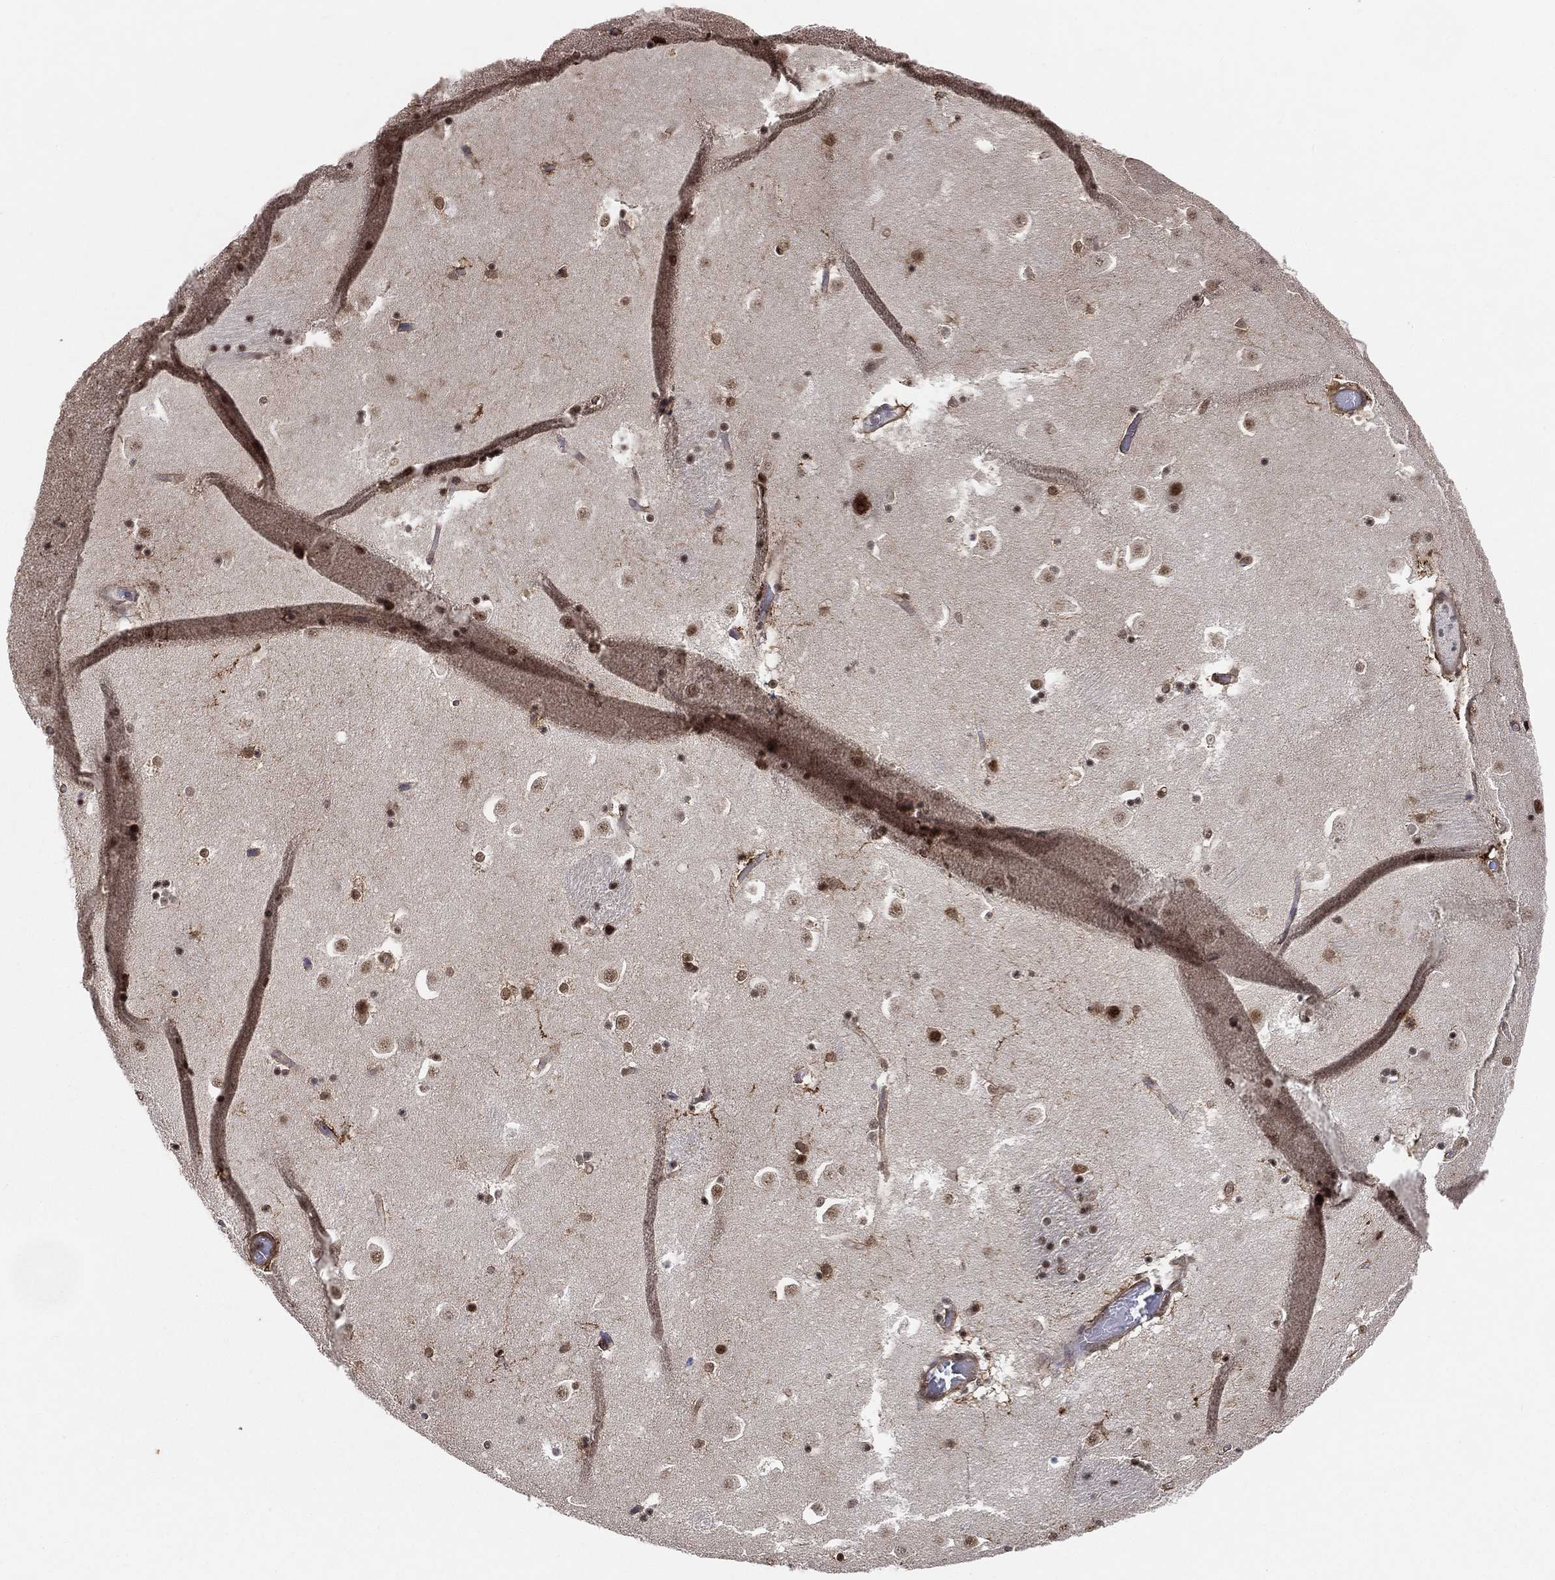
{"staining": {"intensity": "strong", "quantity": "<25%", "location": "nuclear"}, "tissue": "caudate", "cell_type": "Glial cells", "image_type": "normal", "snomed": [{"axis": "morphology", "description": "Normal tissue, NOS"}, {"axis": "topography", "description": "Lateral ventricle wall"}], "caption": "A brown stain highlights strong nuclear staining of a protein in glial cells of normal caudate. (brown staining indicates protein expression, while blue staining denotes nuclei).", "gene": "RSRC2", "patient": {"sex": "male", "age": 51}}